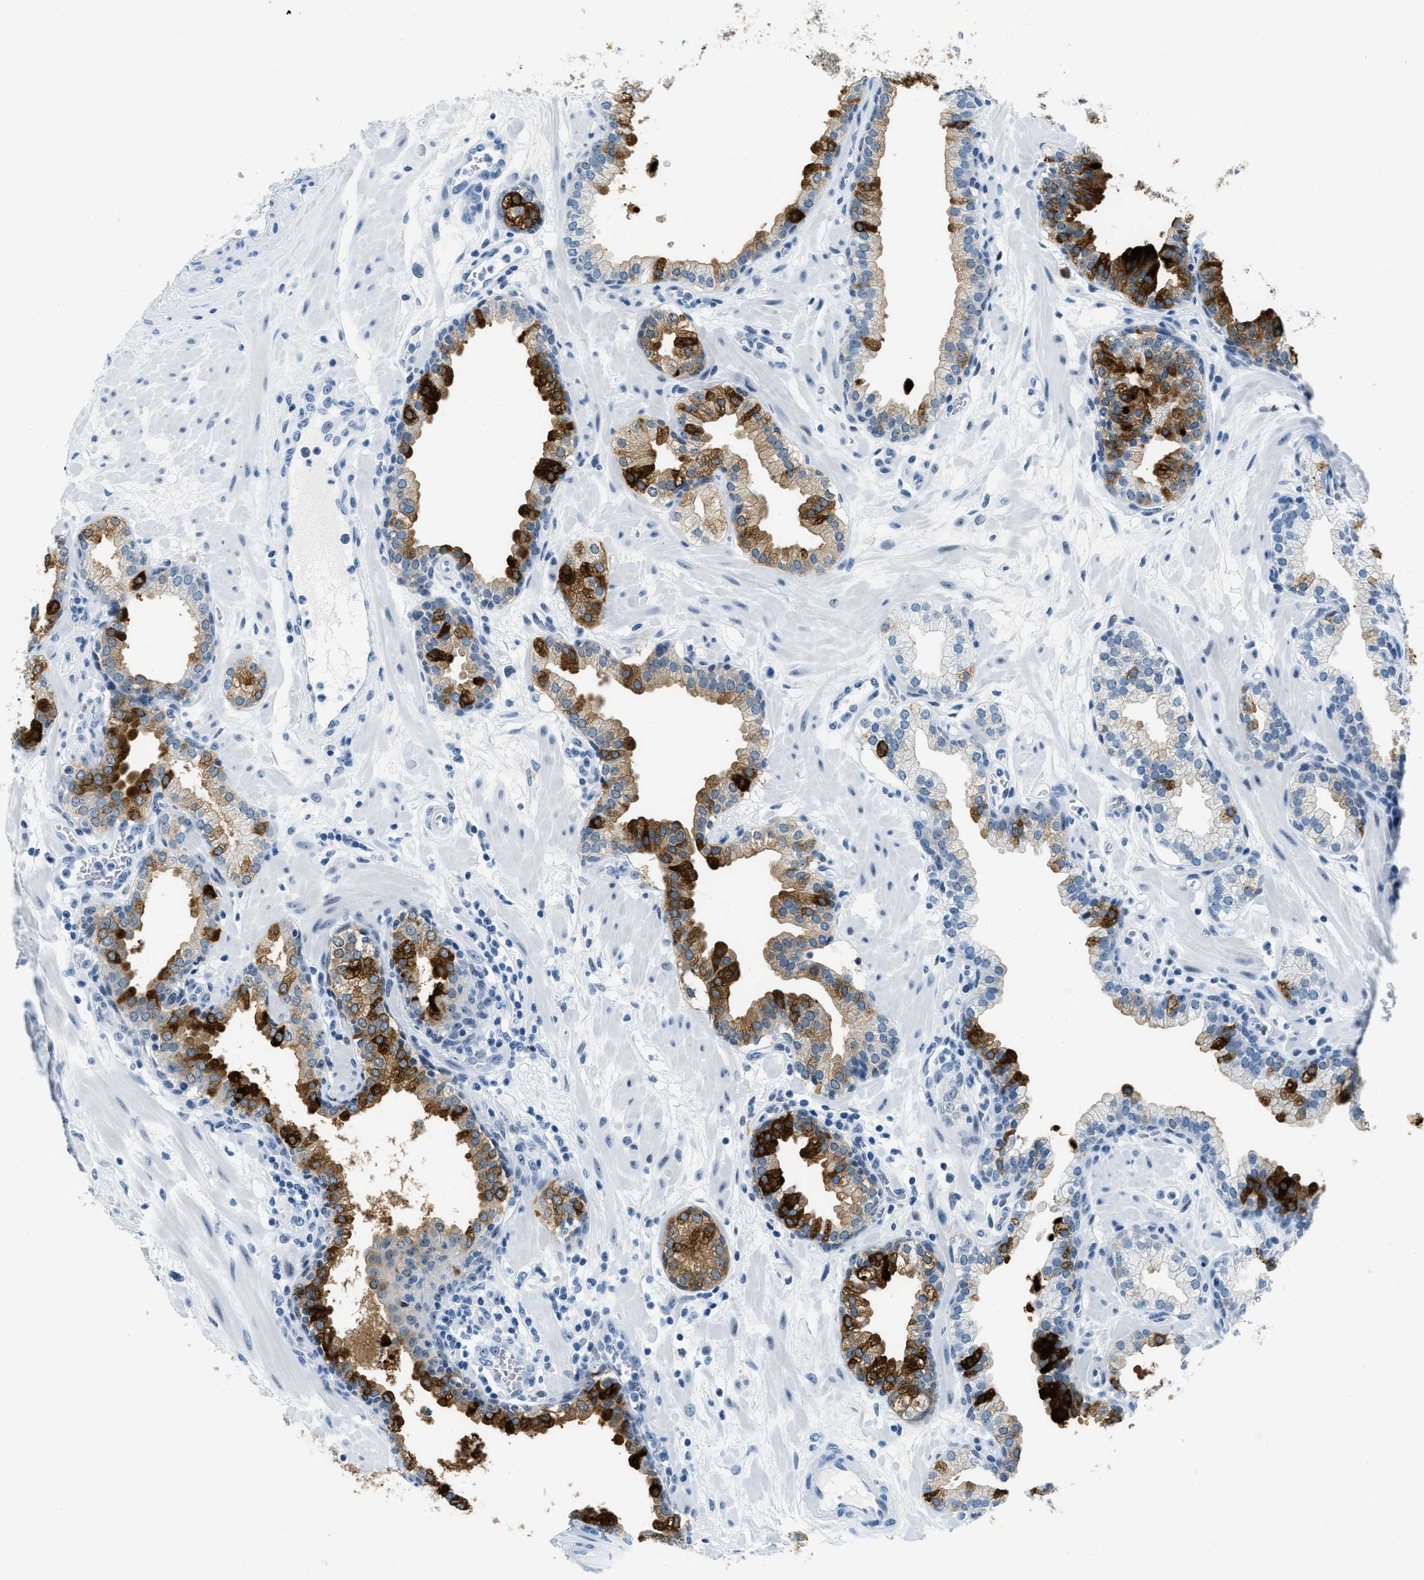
{"staining": {"intensity": "strong", "quantity": "25%-75%", "location": "cytoplasmic/membranous"}, "tissue": "prostate", "cell_type": "Glandular cells", "image_type": "normal", "snomed": [{"axis": "morphology", "description": "Normal tissue, NOS"}, {"axis": "morphology", "description": "Urothelial carcinoma, Low grade"}, {"axis": "topography", "description": "Urinary bladder"}, {"axis": "topography", "description": "Prostate"}], "caption": "This micrograph demonstrates benign prostate stained with IHC to label a protein in brown. The cytoplasmic/membranous of glandular cells show strong positivity for the protein. Nuclei are counter-stained blue.", "gene": "PLA2G2A", "patient": {"sex": "male", "age": 60}}